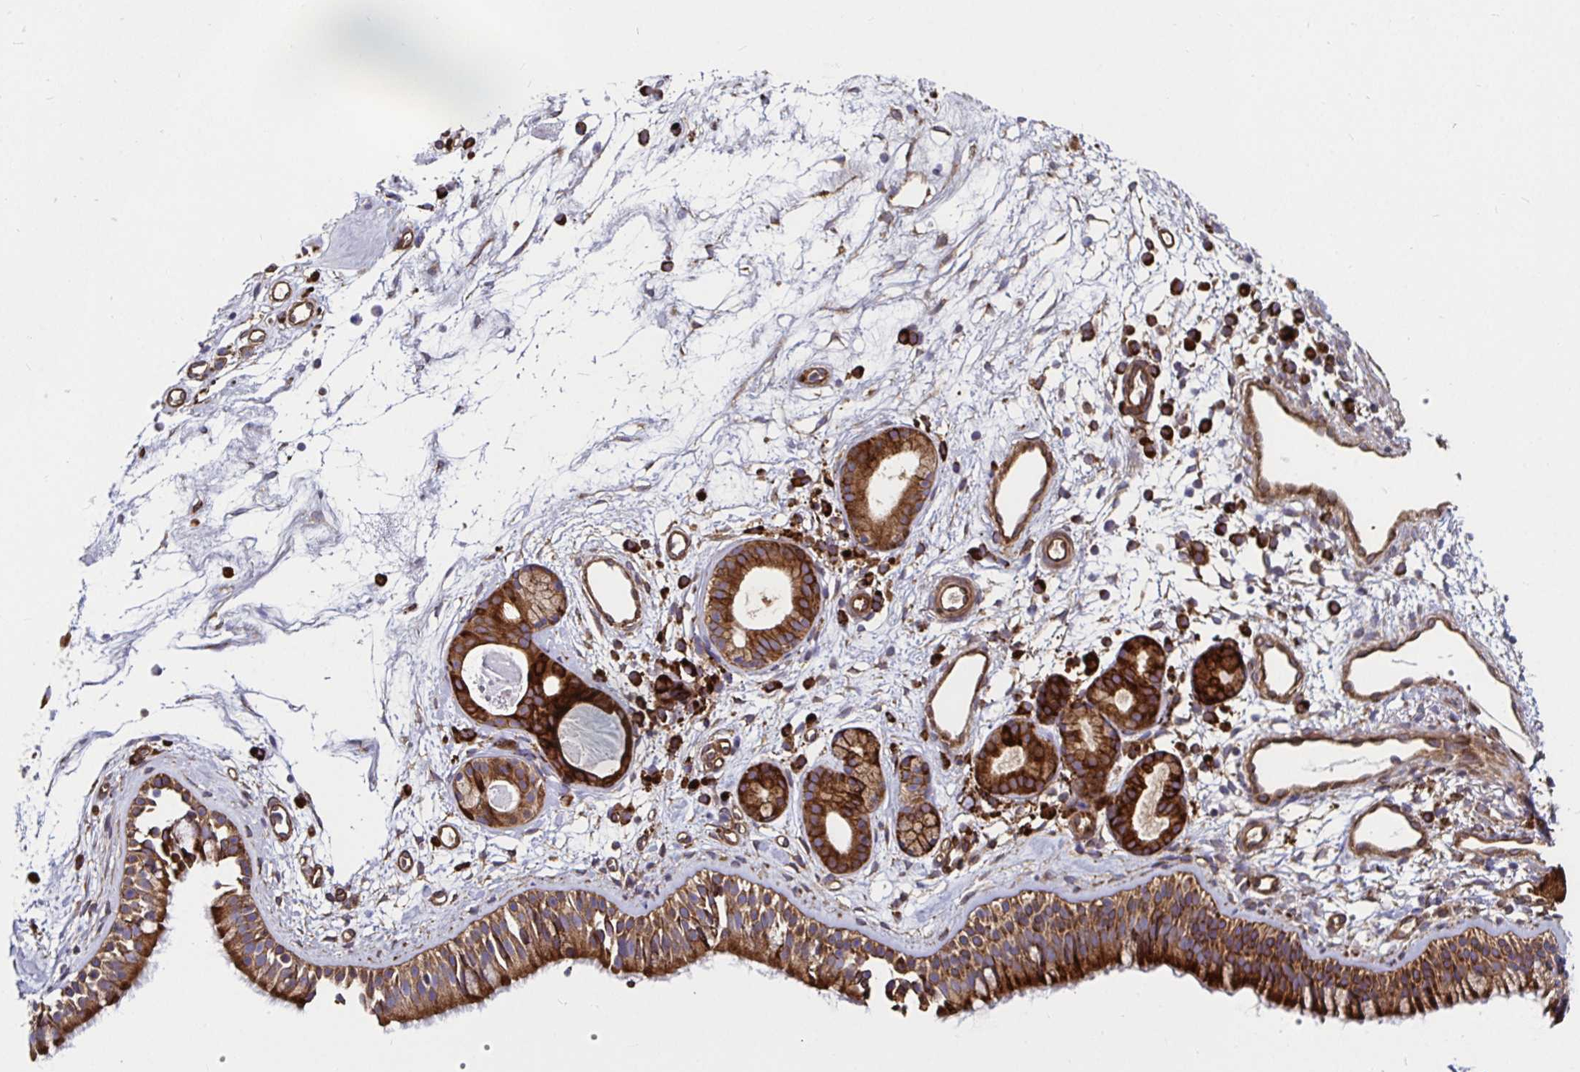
{"staining": {"intensity": "strong", "quantity": ">75%", "location": "cytoplasmic/membranous"}, "tissue": "nasopharynx", "cell_type": "Respiratory epithelial cells", "image_type": "normal", "snomed": [{"axis": "morphology", "description": "Normal tissue, NOS"}, {"axis": "topography", "description": "Nasopharynx"}], "caption": "Approximately >75% of respiratory epithelial cells in unremarkable nasopharynx display strong cytoplasmic/membranous protein expression as visualized by brown immunohistochemical staining.", "gene": "SMYD3", "patient": {"sex": "female", "age": 70}}